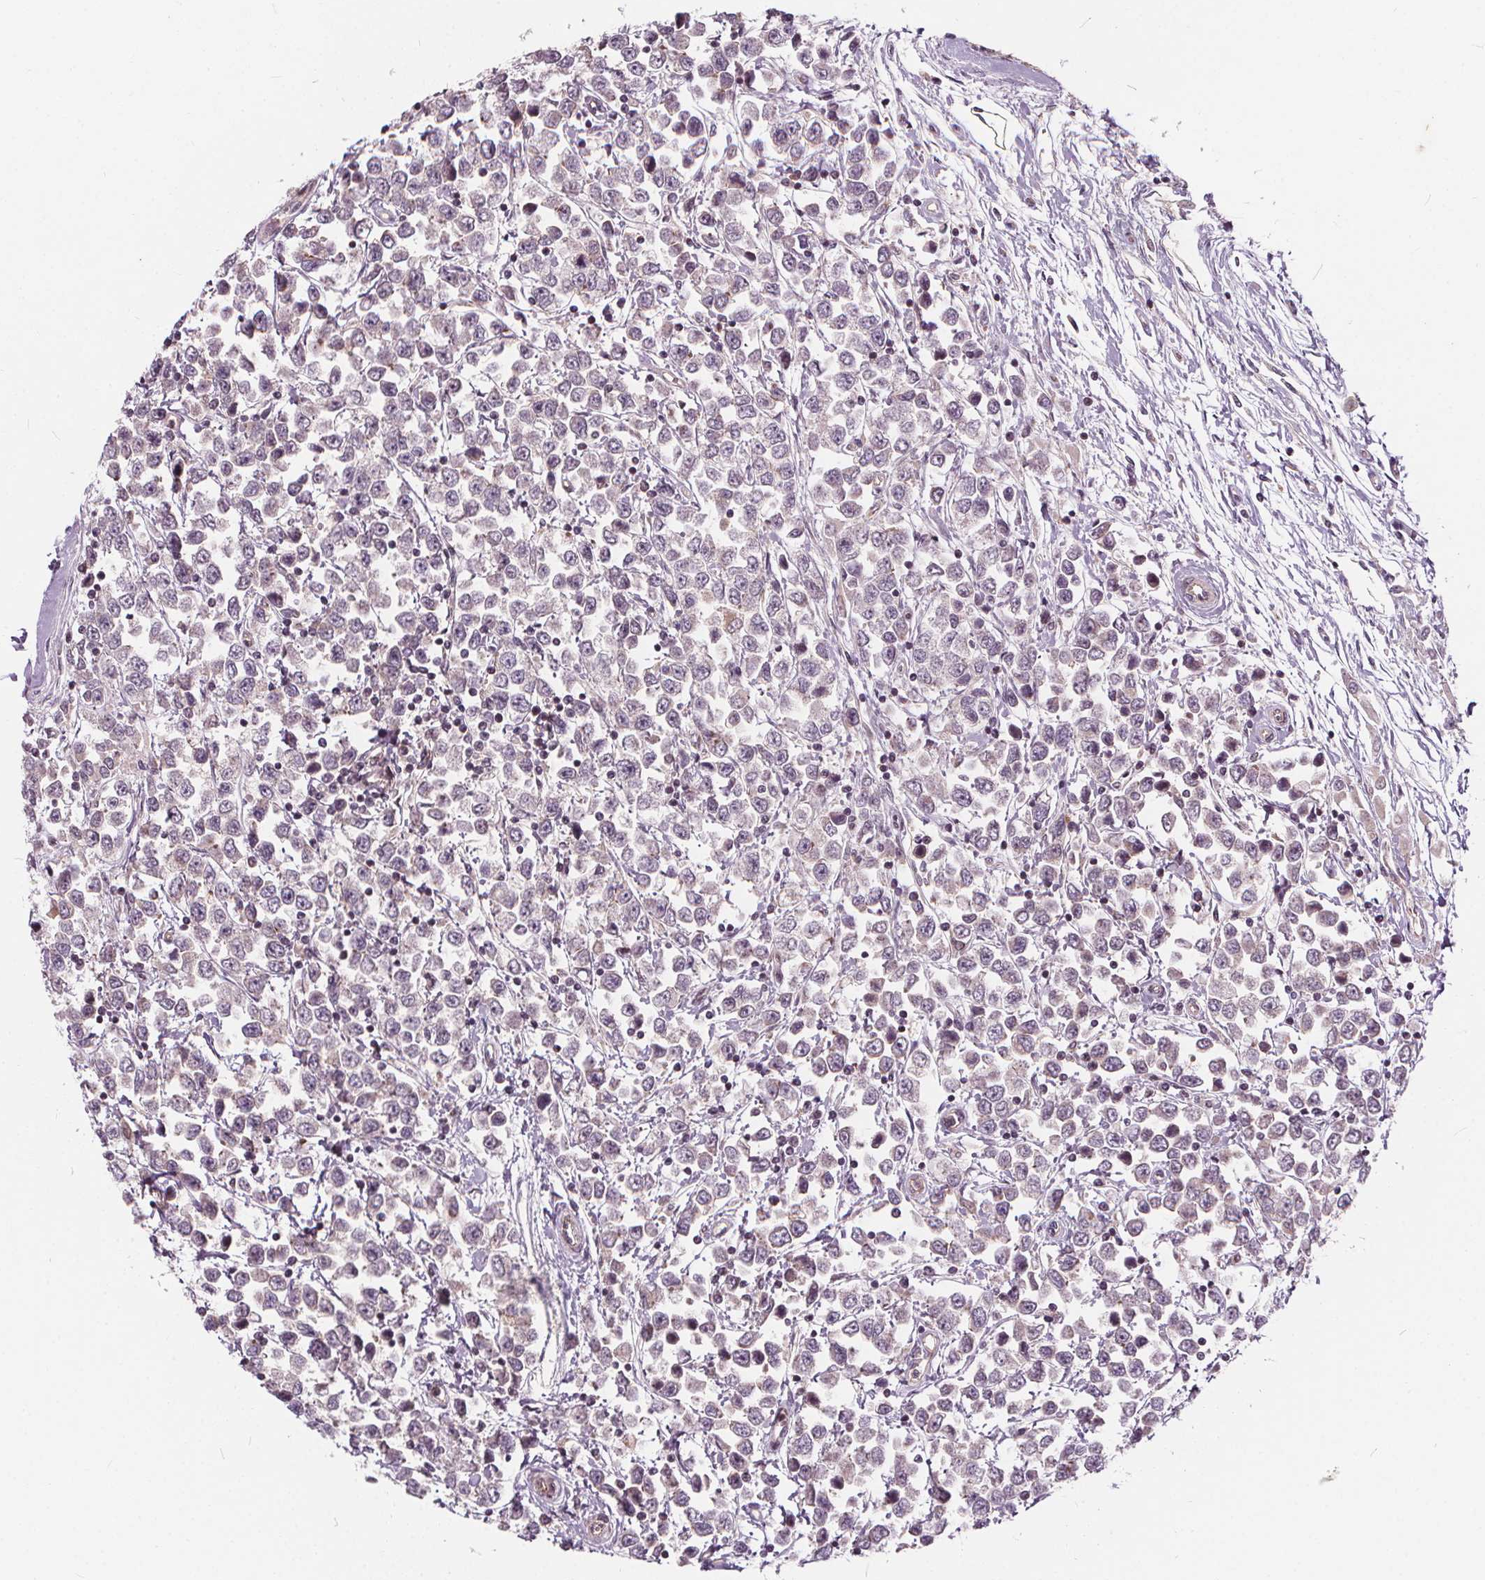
{"staining": {"intensity": "negative", "quantity": "none", "location": "none"}, "tissue": "testis cancer", "cell_type": "Tumor cells", "image_type": "cancer", "snomed": [{"axis": "morphology", "description": "Seminoma, NOS"}, {"axis": "topography", "description": "Testis"}], "caption": "Immunohistochemistry histopathology image of neoplastic tissue: human testis seminoma stained with DAB exhibits no significant protein expression in tumor cells.", "gene": "INPP5E", "patient": {"sex": "male", "age": 34}}